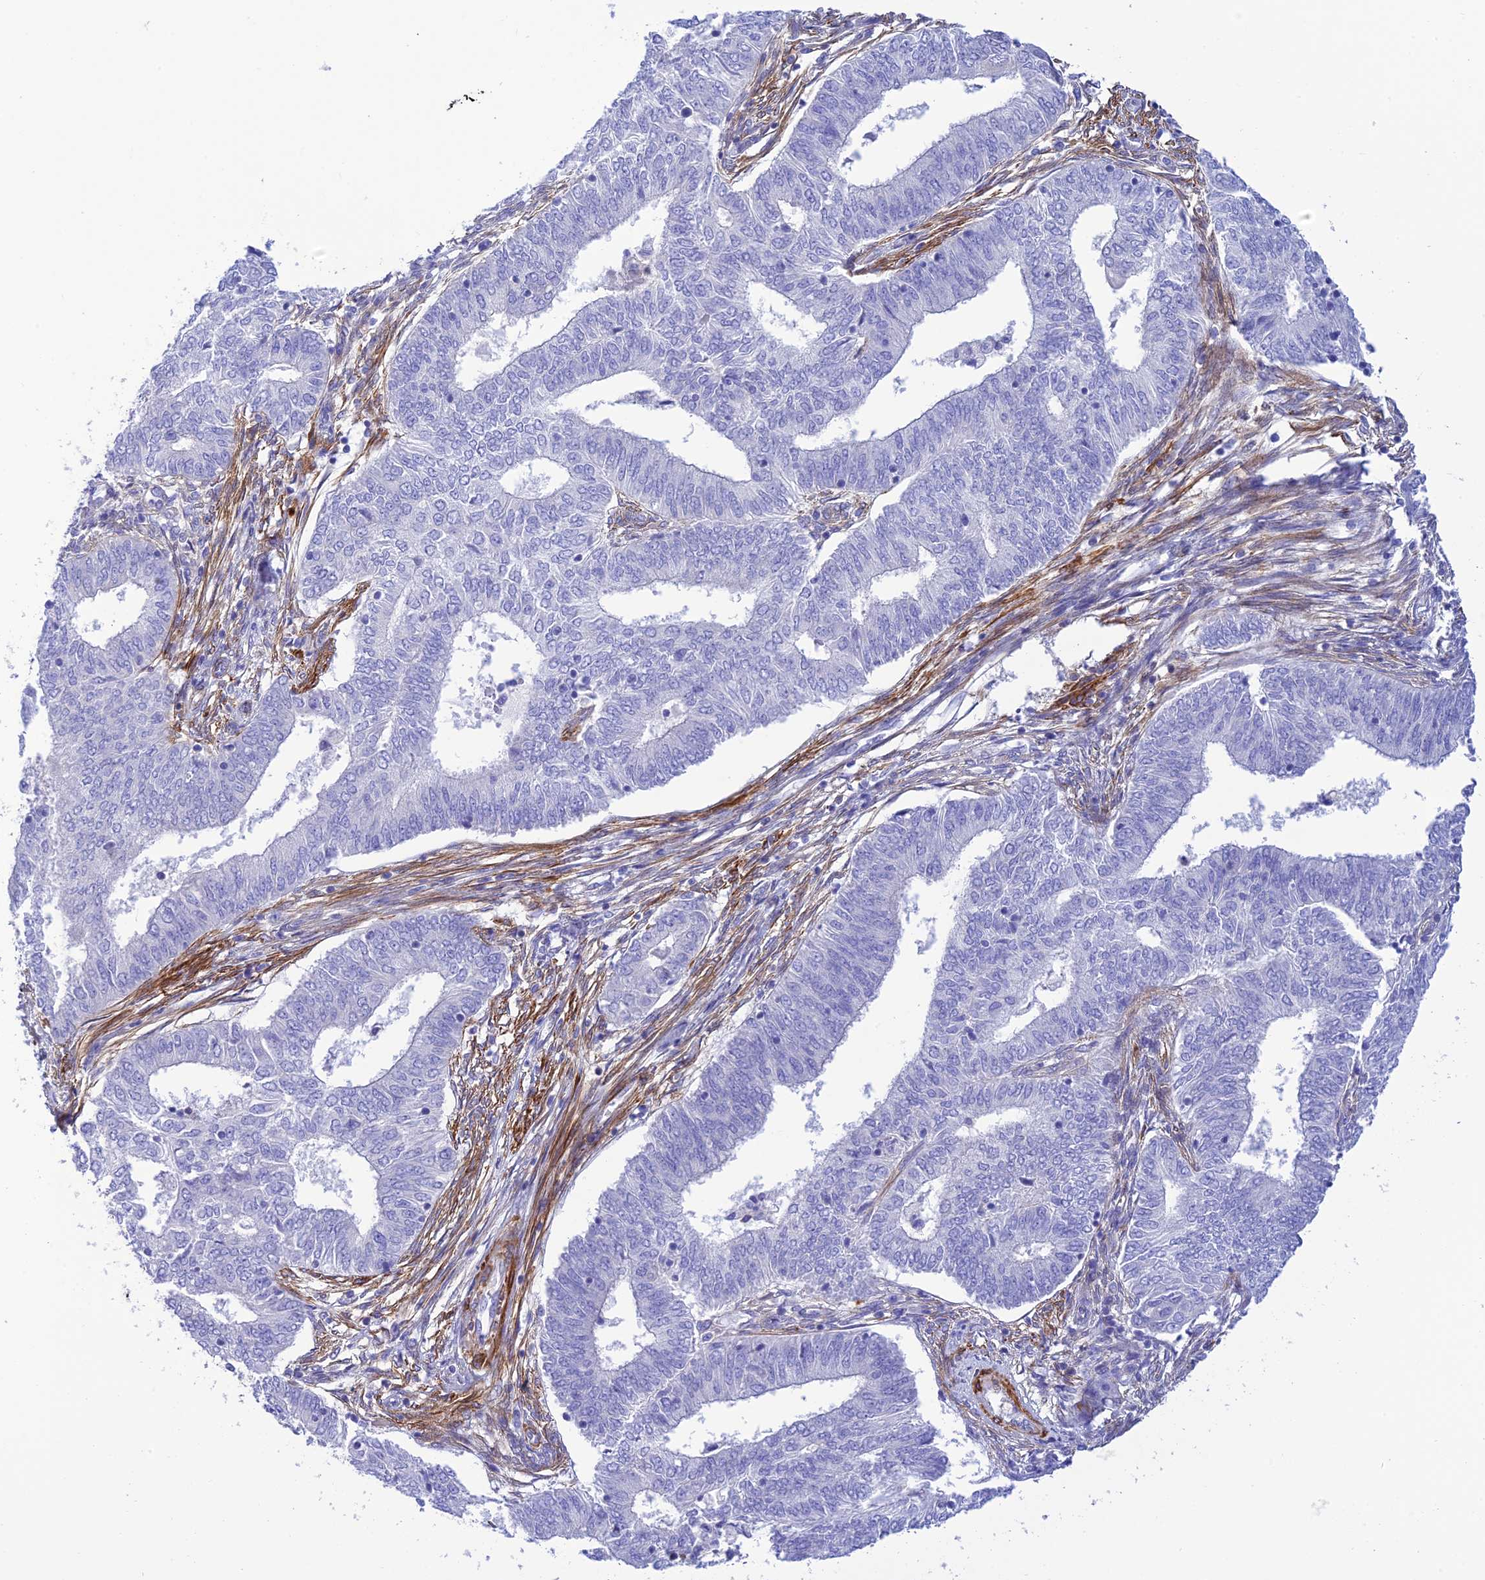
{"staining": {"intensity": "negative", "quantity": "none", "location": "none"}, "tissue": "endometrial cancer", "cell_type": "Tumor cells", "image_type": "cancer", "snomed": [{"axis": "morphology", "description": "Adenocarcinoma, NOS"}, {"axis": "topography", "description": "Endometrium"}], "caption": "The immunohistochemistry (IHC) photomicrograph has no significant expression in tumor cells of endometrial cancer (adenocarcinoma) tissue.", "gene": "ZDHHC16", "patient": {"sex": "female", "age": 62}}